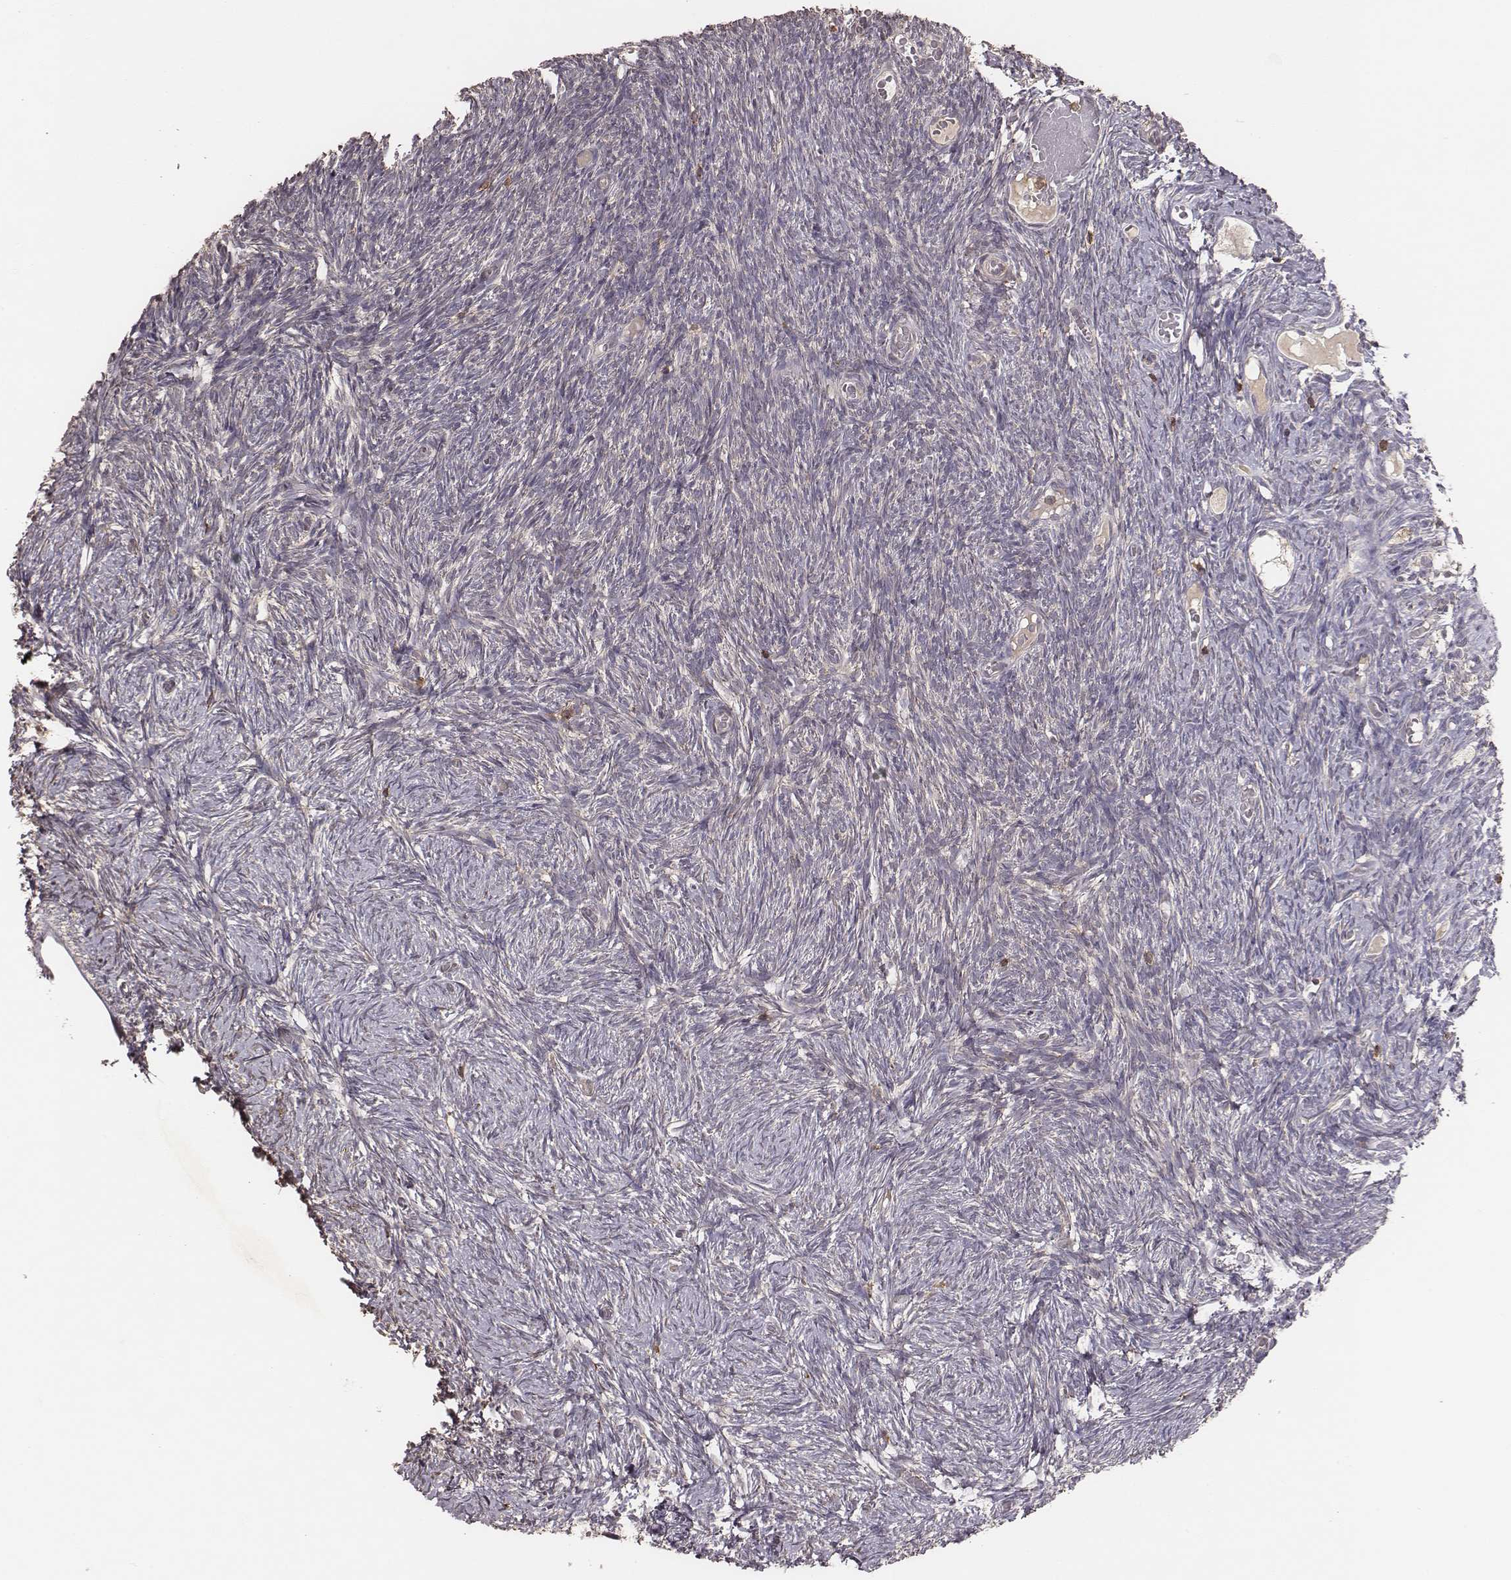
{"staining": {"intensity": "negative", "quantity": "none", "location": "none"}, "tissue": "ovary", "cell_type": "Ovarian stroma cells", "image_type": "normal", "snomed": [{"axis": "morphology", "description": "Normal tissue, NOS"}, {"axis": "topography", "description": "Ovary"}], "caption": "Immunohistochemical staining of benign human ovary exhibits no significant staining in ovarian stroma cells. (Immunohistochemistry (ihc), brightfield microscopy, high magnification).", "gene": "PILRA", "patient": {"sex": "female", "age": 39}}